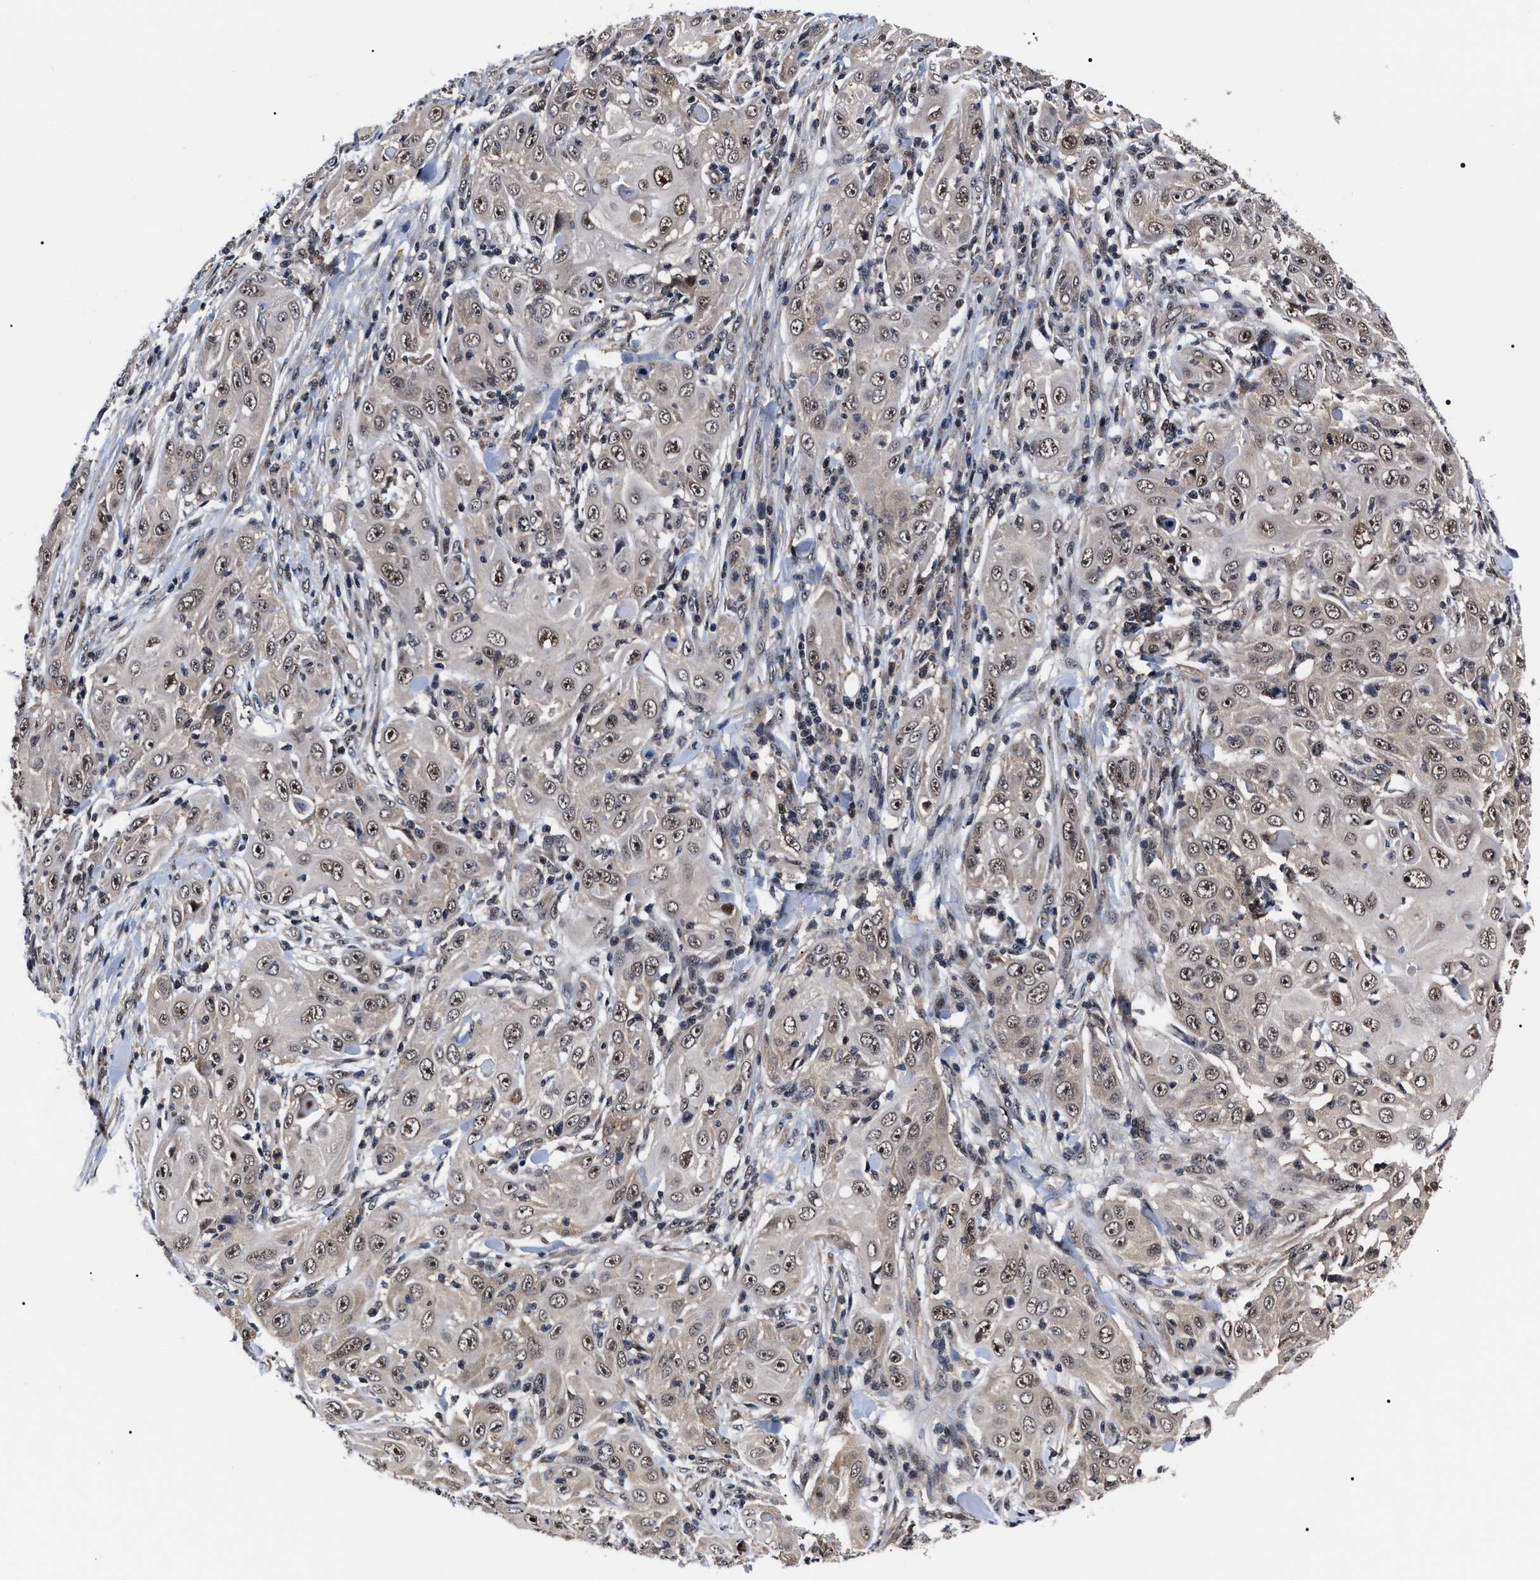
{"staining": {"intensity": "weak", "quantity": "25%-75%", "location": "nuclear"}, "tissue": "skin cancer", "cell_type": "Tumor cells", "image_type": "cancer", "snomed": [{"axis": "morphology", "description": "Squamous cell carcinoma, NOS"}, {"axis": "topography", "description": "Skin"}], "caption": "Tumor cells demonstrate weak nuclear expression in about 25%-75% of cells in skin cancer (squamous cell carcinoma).", "gene": "CSNK2A1", "patient": {"sex": "female", "age": 88}}